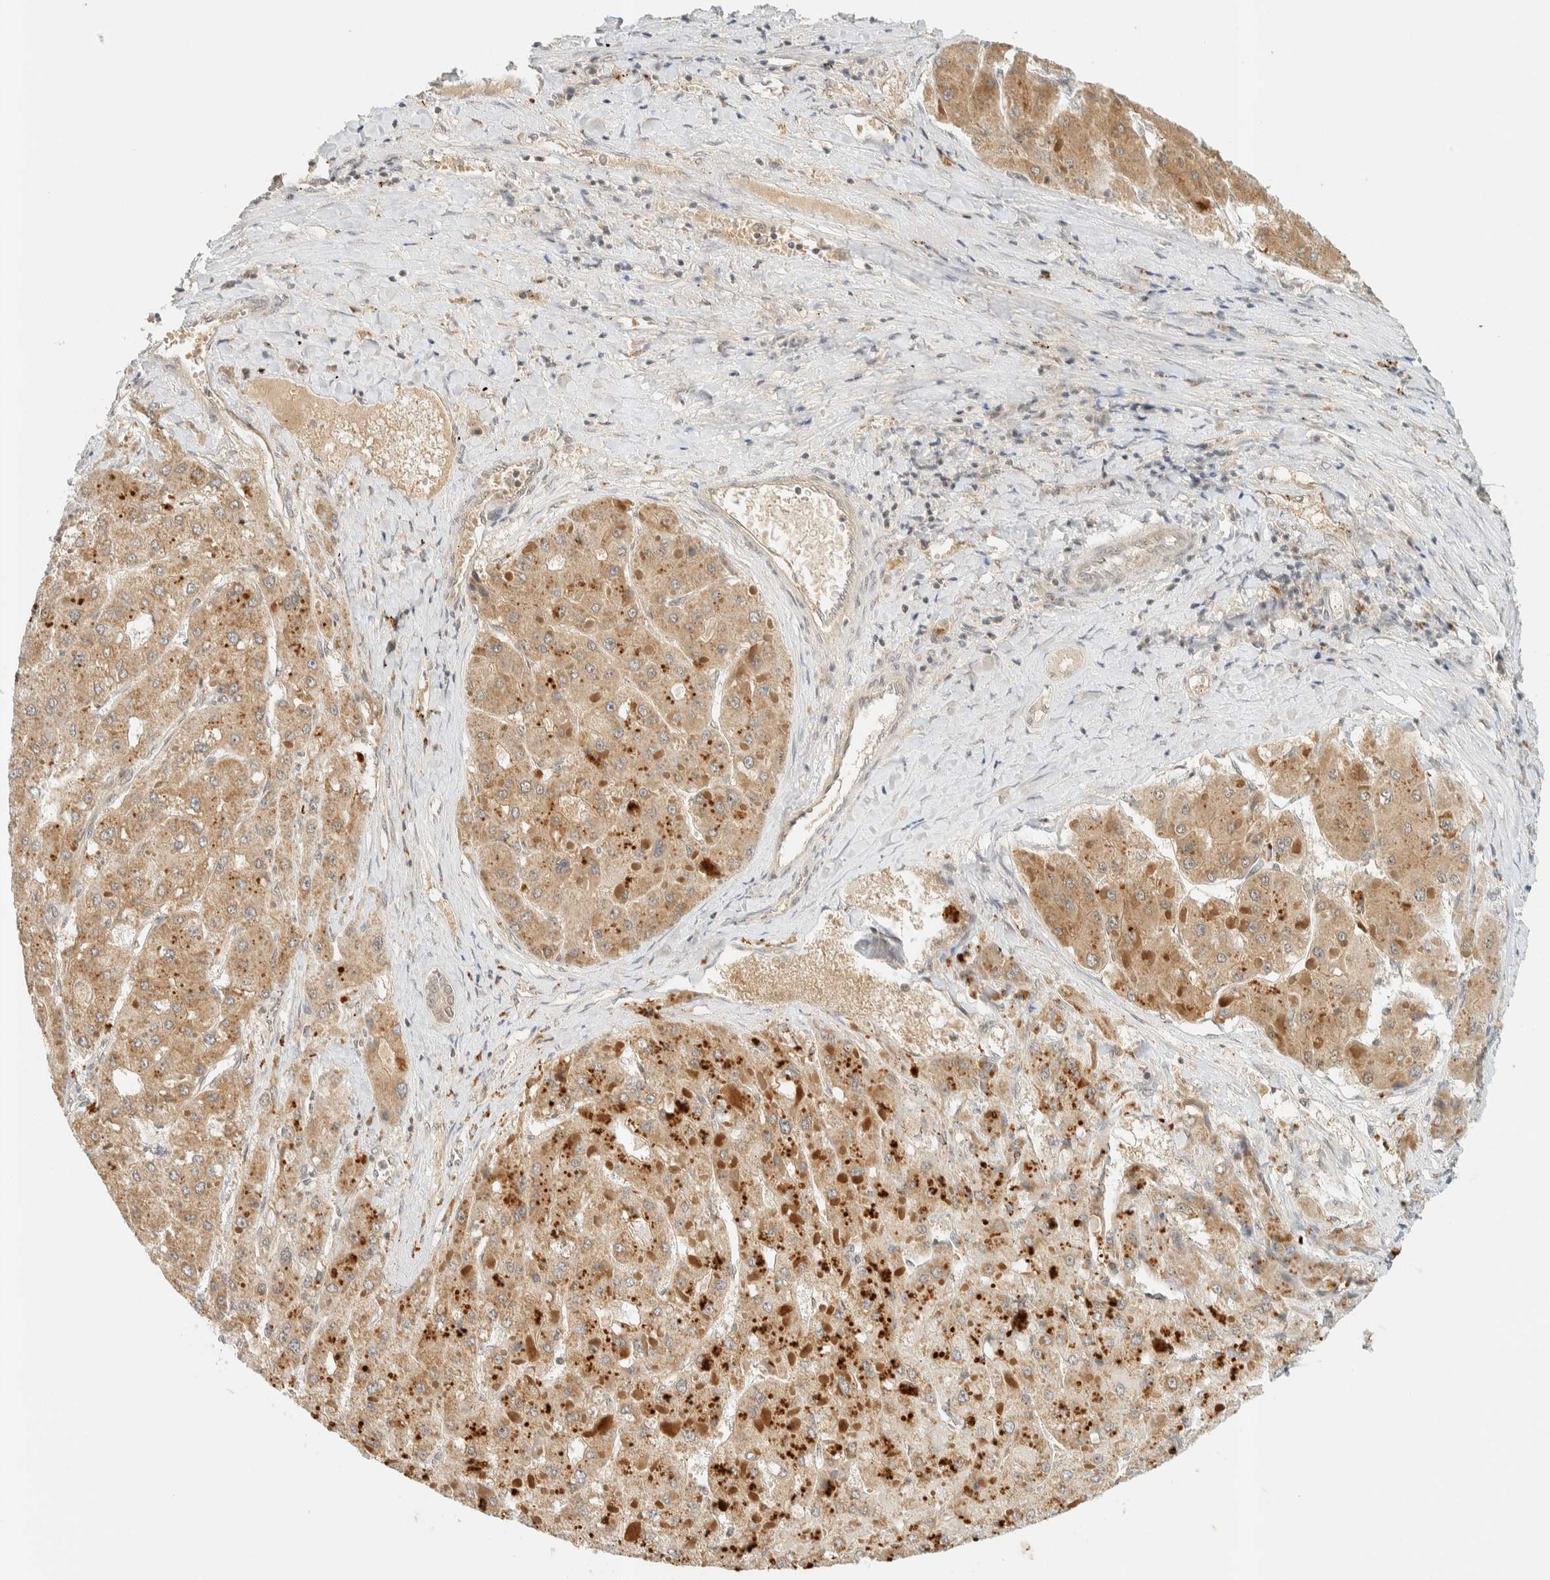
{"staining": {"intensity": "moderate", "quantity": ">75%", "location": "cytoplasmic/membranous"}, "tissue": "liver cancer", "cell_type": "Tumor cells", "image_type": "cancer", "snomed": [{"axis": "morphology", "description": "Carcinoma, Hepatocellular, NOS"}, {"axis": "topography", "description": "Liver"}], "caption": "Tumor cells demonstrate medium levels of moderate cytoplasmic/membranous expression in about >75% of cells in human hepatocellular carcinoma (liver).", "gene": "KIFAP3", "patient": {"sex": "female", "age": 73}}